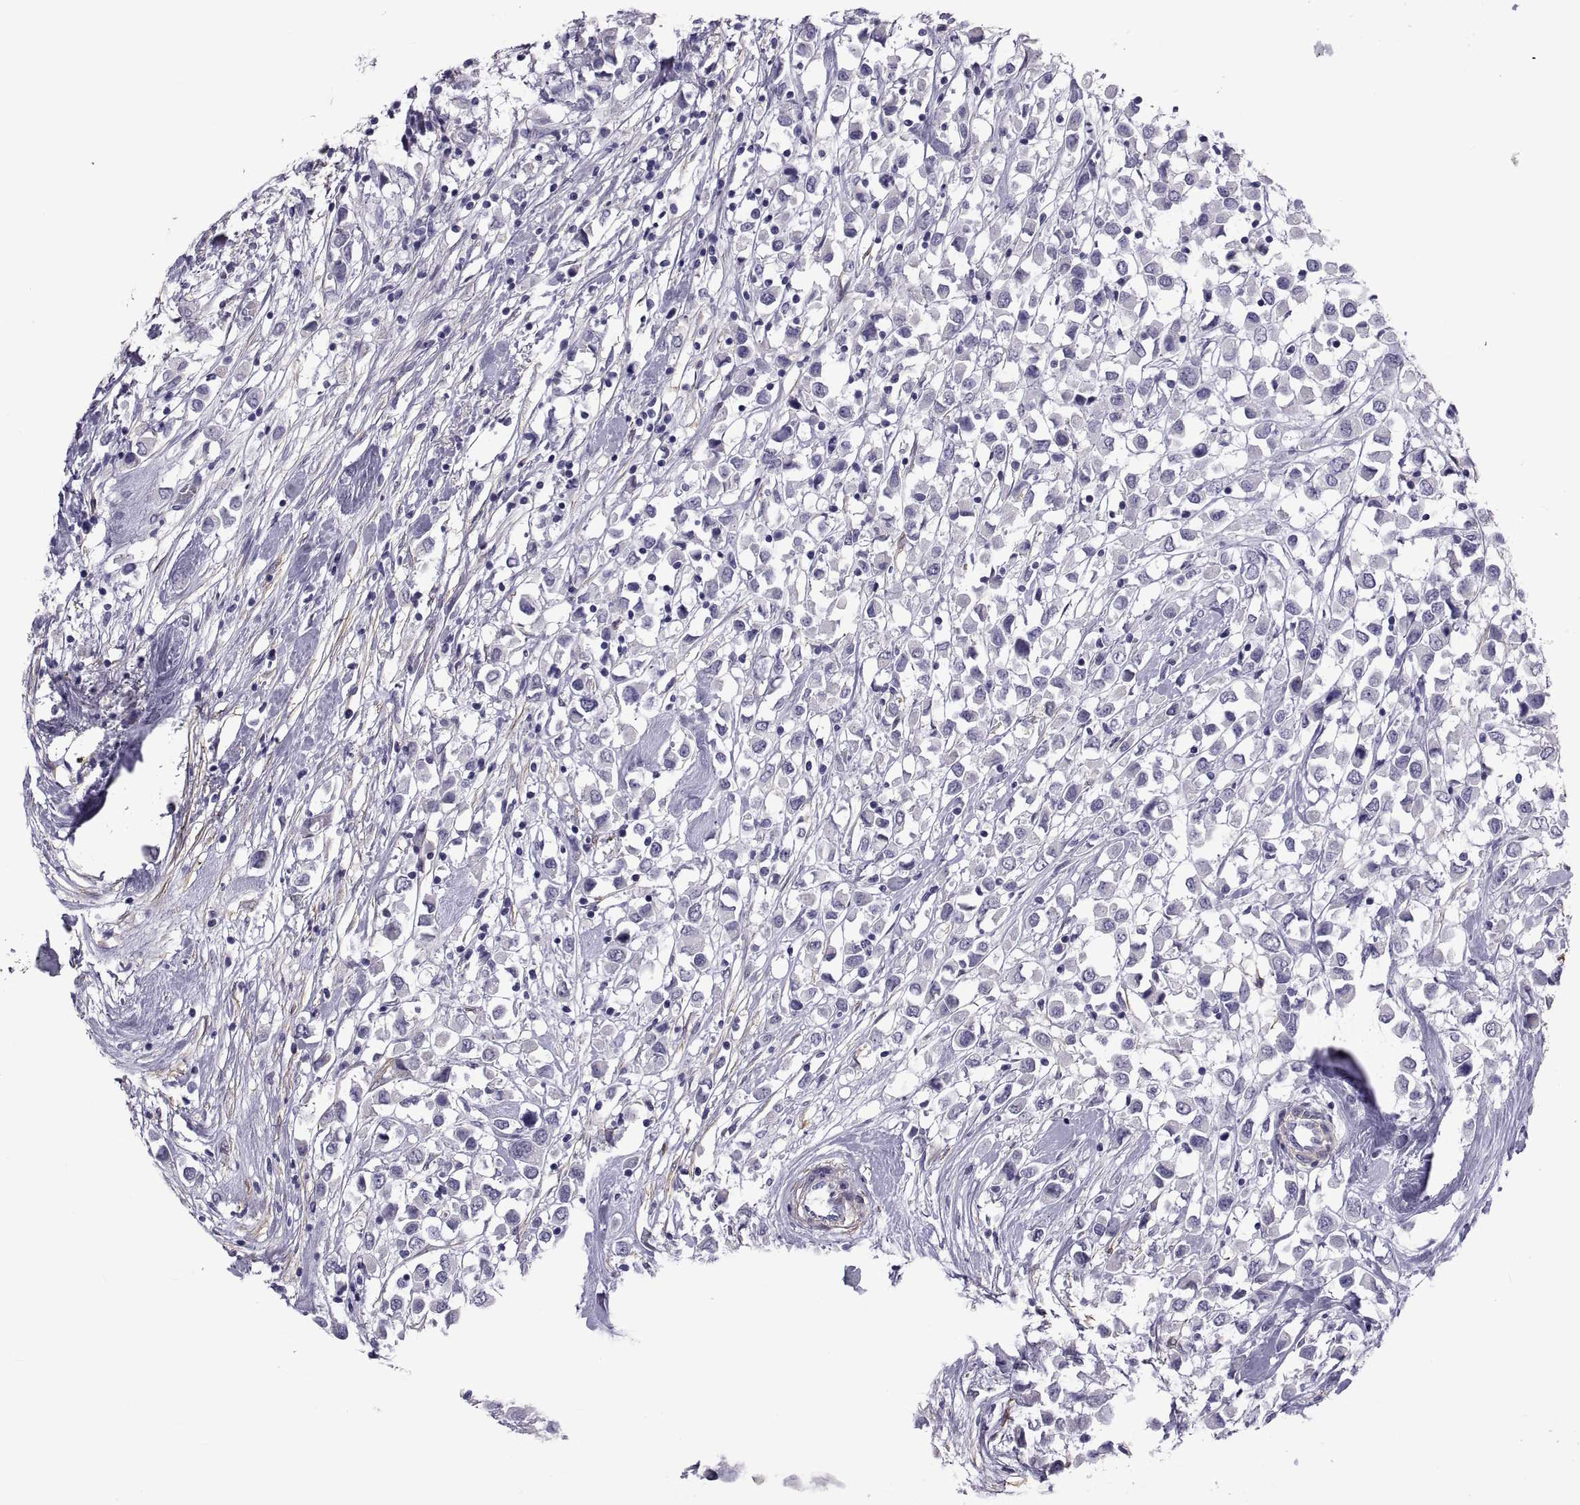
{"staining": {"intensity": "negative", "quantity": "none", "location": "none"}, "tissue": "breast cancer", "cell_type": "Tumor cells", "image_type": "cancer", "snomed": [{"axis": "morphology", "description": "Duct carcinoma"}, {"axis": "topography", "description": "Breast"}], "caption": "Immunohistochemical staining of intraductal carcinoma (breast) exhibits no significant staining in tumor cells.", "gene": "MAGEB1", "patient": {"sex": "female", "age": 61}}